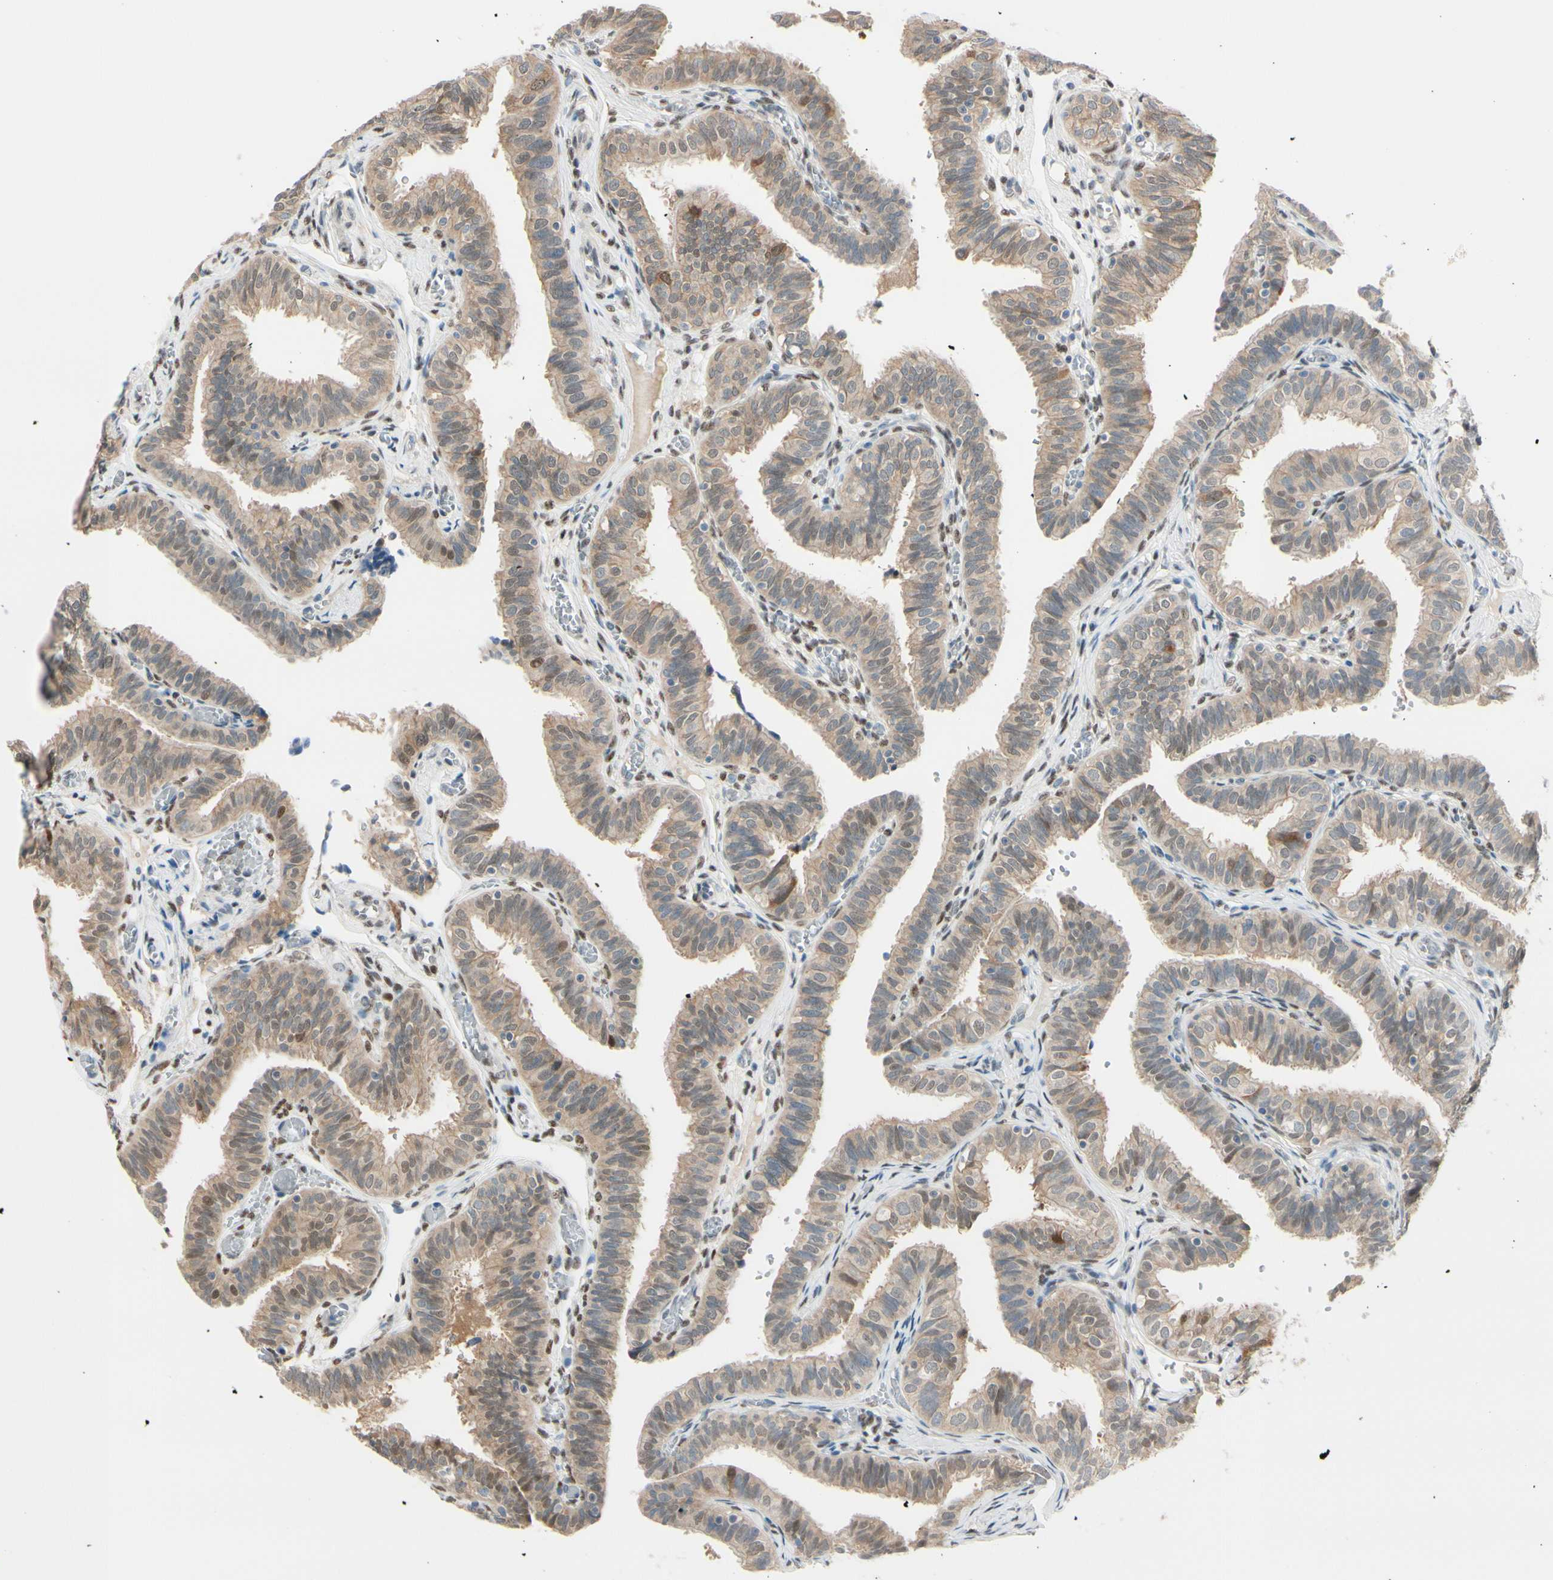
{"staining": {"intensity": "moderate", "quantity": ">75%", "location": "nuclear"}, "tissue": "fallopian tube", "cell_type": "Glandular cells", "image_type": "normal", "snomed": [{"axis": "morphology", "description": "Normal tissue, NOS"}, {"axis": "topography", "description": "Fallopian tube"}], "caption": "Immunohistochemical staining of unremarkable human fallopian tube reveals medium levels of moderate nuclear positivity in about >75% of glandular cells.", "gene": "PTTG1", "patient": {"sex": "female", "age": 46}}